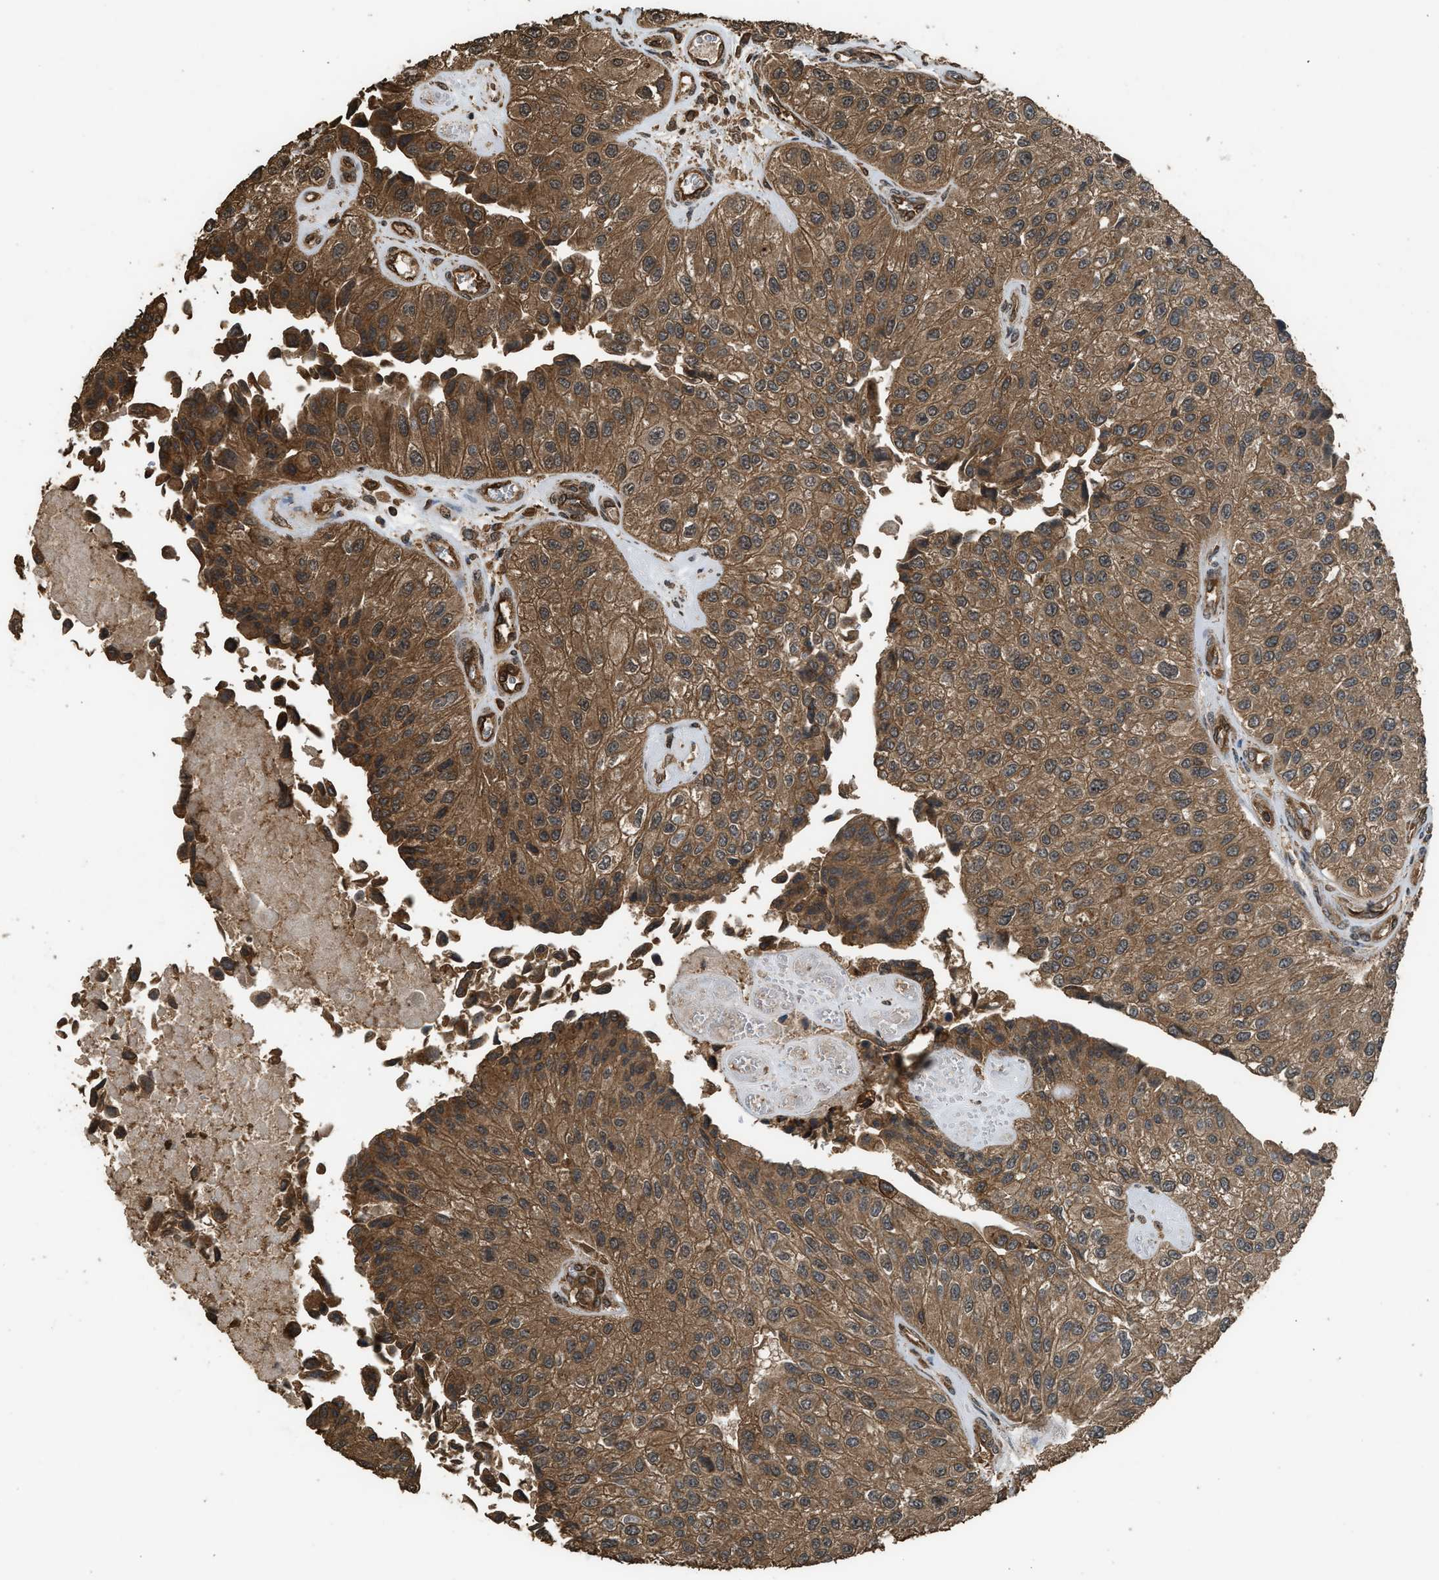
{"staining": {"intensity": "moderate", "quantity": ">75%", "location": "cytoplasmic/membranous"}, "tissue": "urothelial cancer", "cell_type": "Tumor cells", "image_type": "cancer", "snomed": [{"axis": "morphology", "description": "Urothelial carcinoma, High grade"}, {"axis": "topography", "description": "Kidney"}, {"axis": "topography", "description": "Urinary bladder"}], "caption": "Urothelial cancer tissue displays moderate cytoplasmic/membranous positivity in about >75% of tumor cells, visualized by immunohistochemistry.", "gene": "MYBL2", "patient": {"sex": "male", "age": 77}}